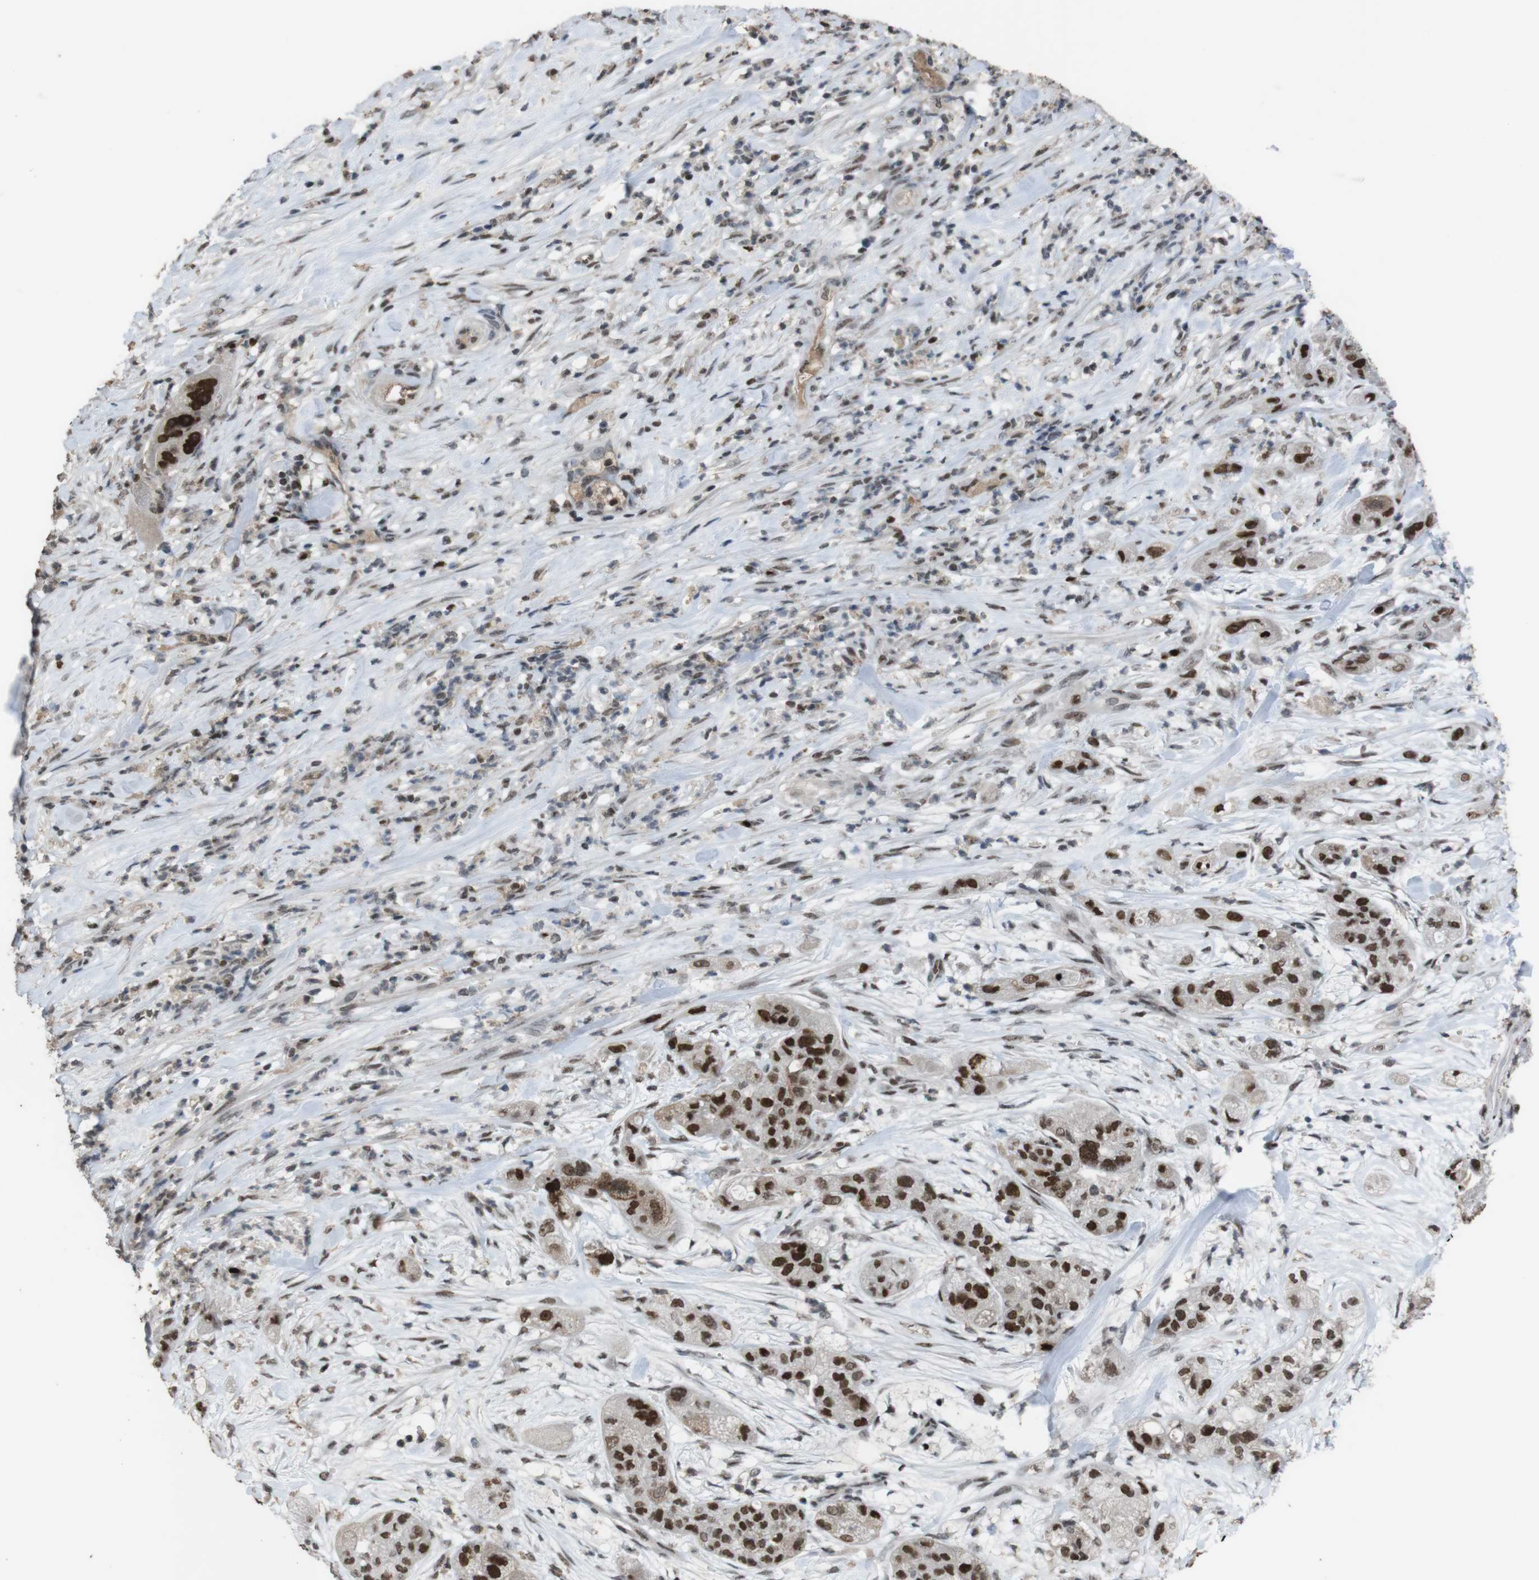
{"staining": {"intensity": "strong", "quantity": ">75%", "location": "nuclear"}, "tissue": "pancreatic cancer", "cell_type": "Tumor cells", "image_type": "cancer", "snomed": [{"axis": "morphology", "description": "Adenocarcinoma, NOS"}, {"axis": "topography", "description": "Pancreas"}], "caption": "An immunohistochemistry image of tumor tissue is shown. Protein staining in brown highlights strong nuclear positivity in pancreatic cancer (adenocarcinoma) within tumor cells.", "gene": "SUB1", "patient": {"sex": "female", "age": 78}}